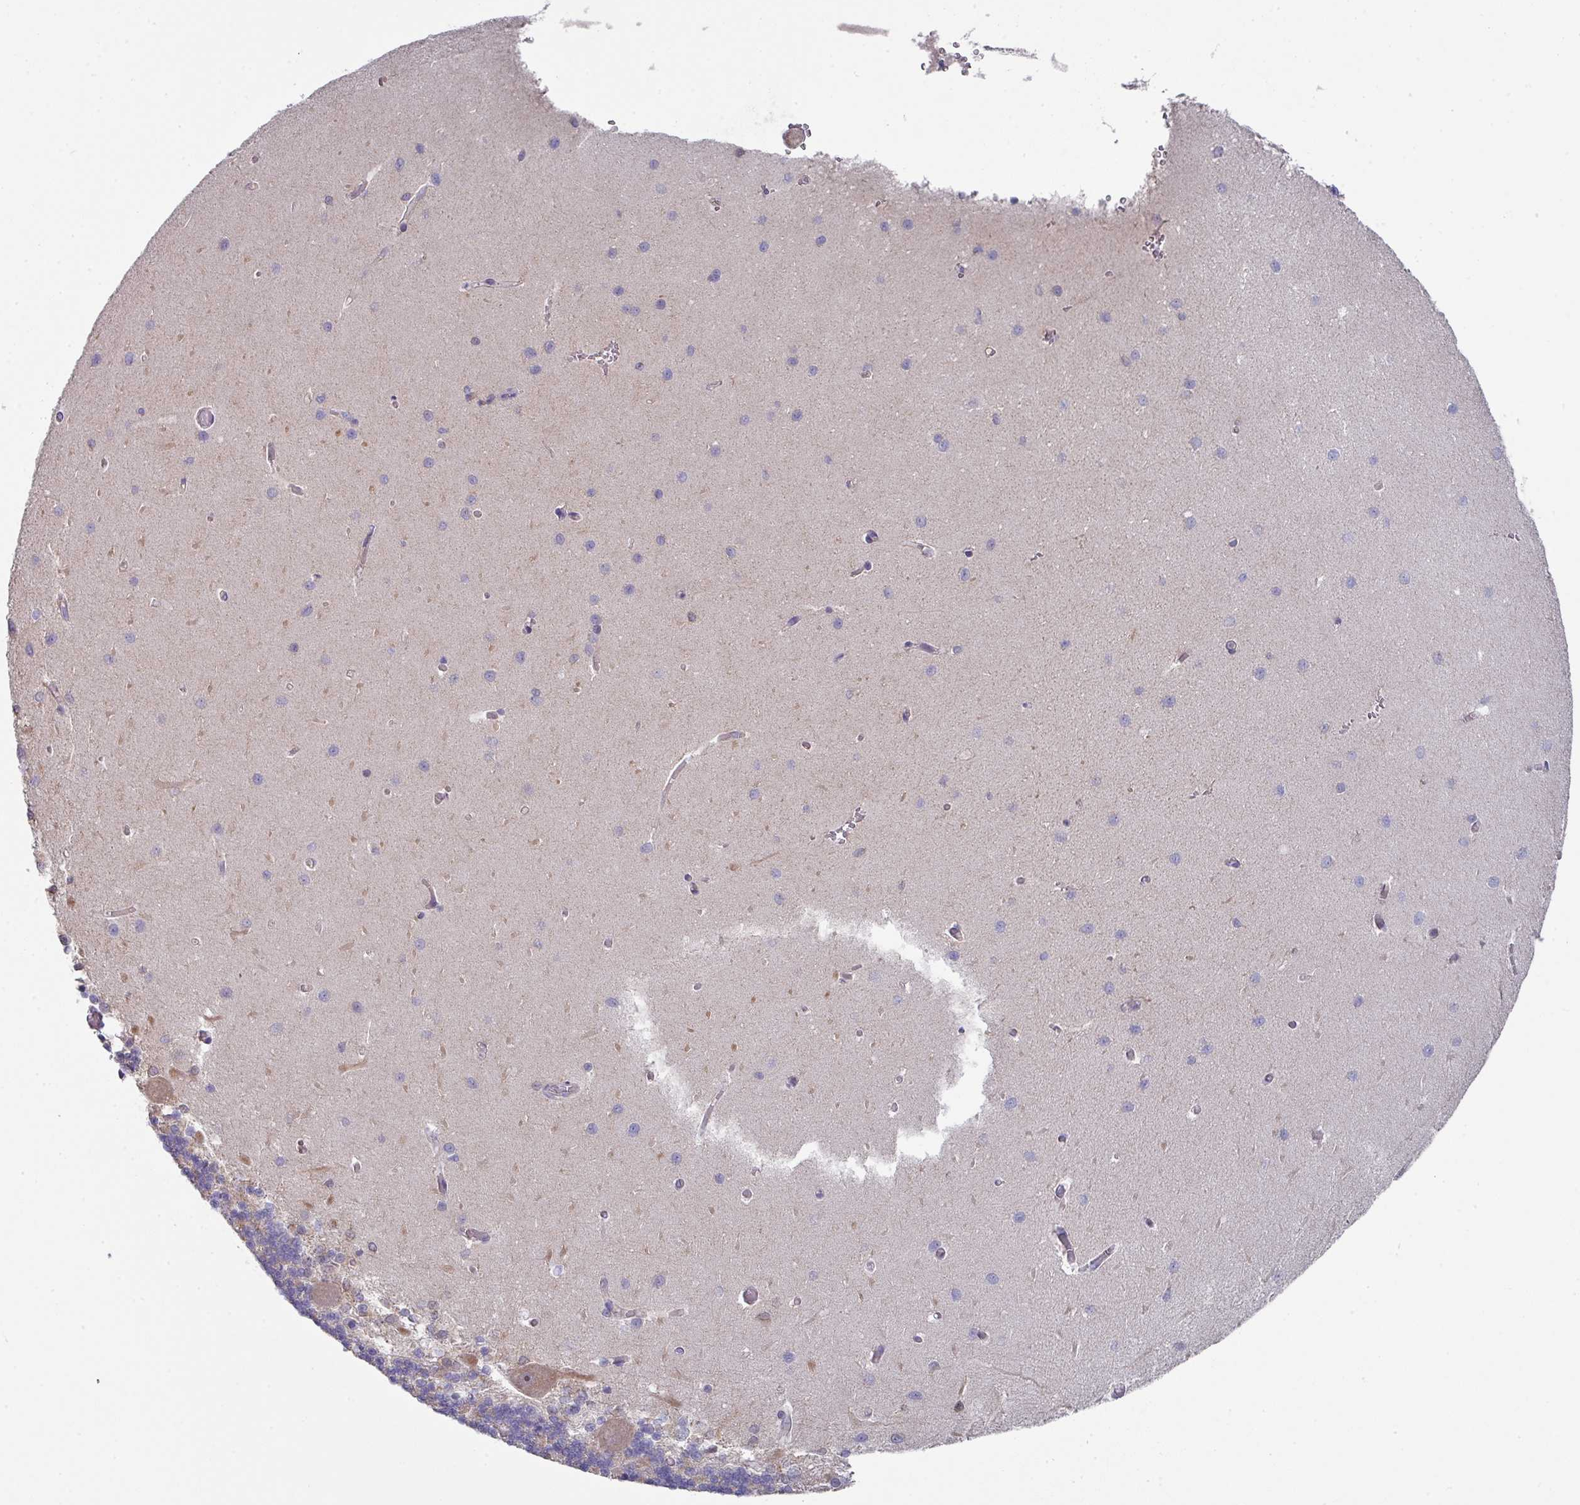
{"staining": {"intensity": "moderate", "quantity": "<25%", "location": "cytoplasmic/membranous"}, "tissue": "cerebellum", "cell_type": "Cells in granular layer", "image_type": "normal", "snomed": [{"axis": "morphology", "description": "Normal tissue, NOS"}, {"axis": "topography", "description": "Cerebellum"}], "caption": "Immunohistochemical staining of normal human cerebellum reveals <25% levels of moderate cytoplasmic/membranous protein staining in about <25% of cells in granular layer.", "gene": "DCAF12L1", "patient": {"sex": "male", "age": 37}}